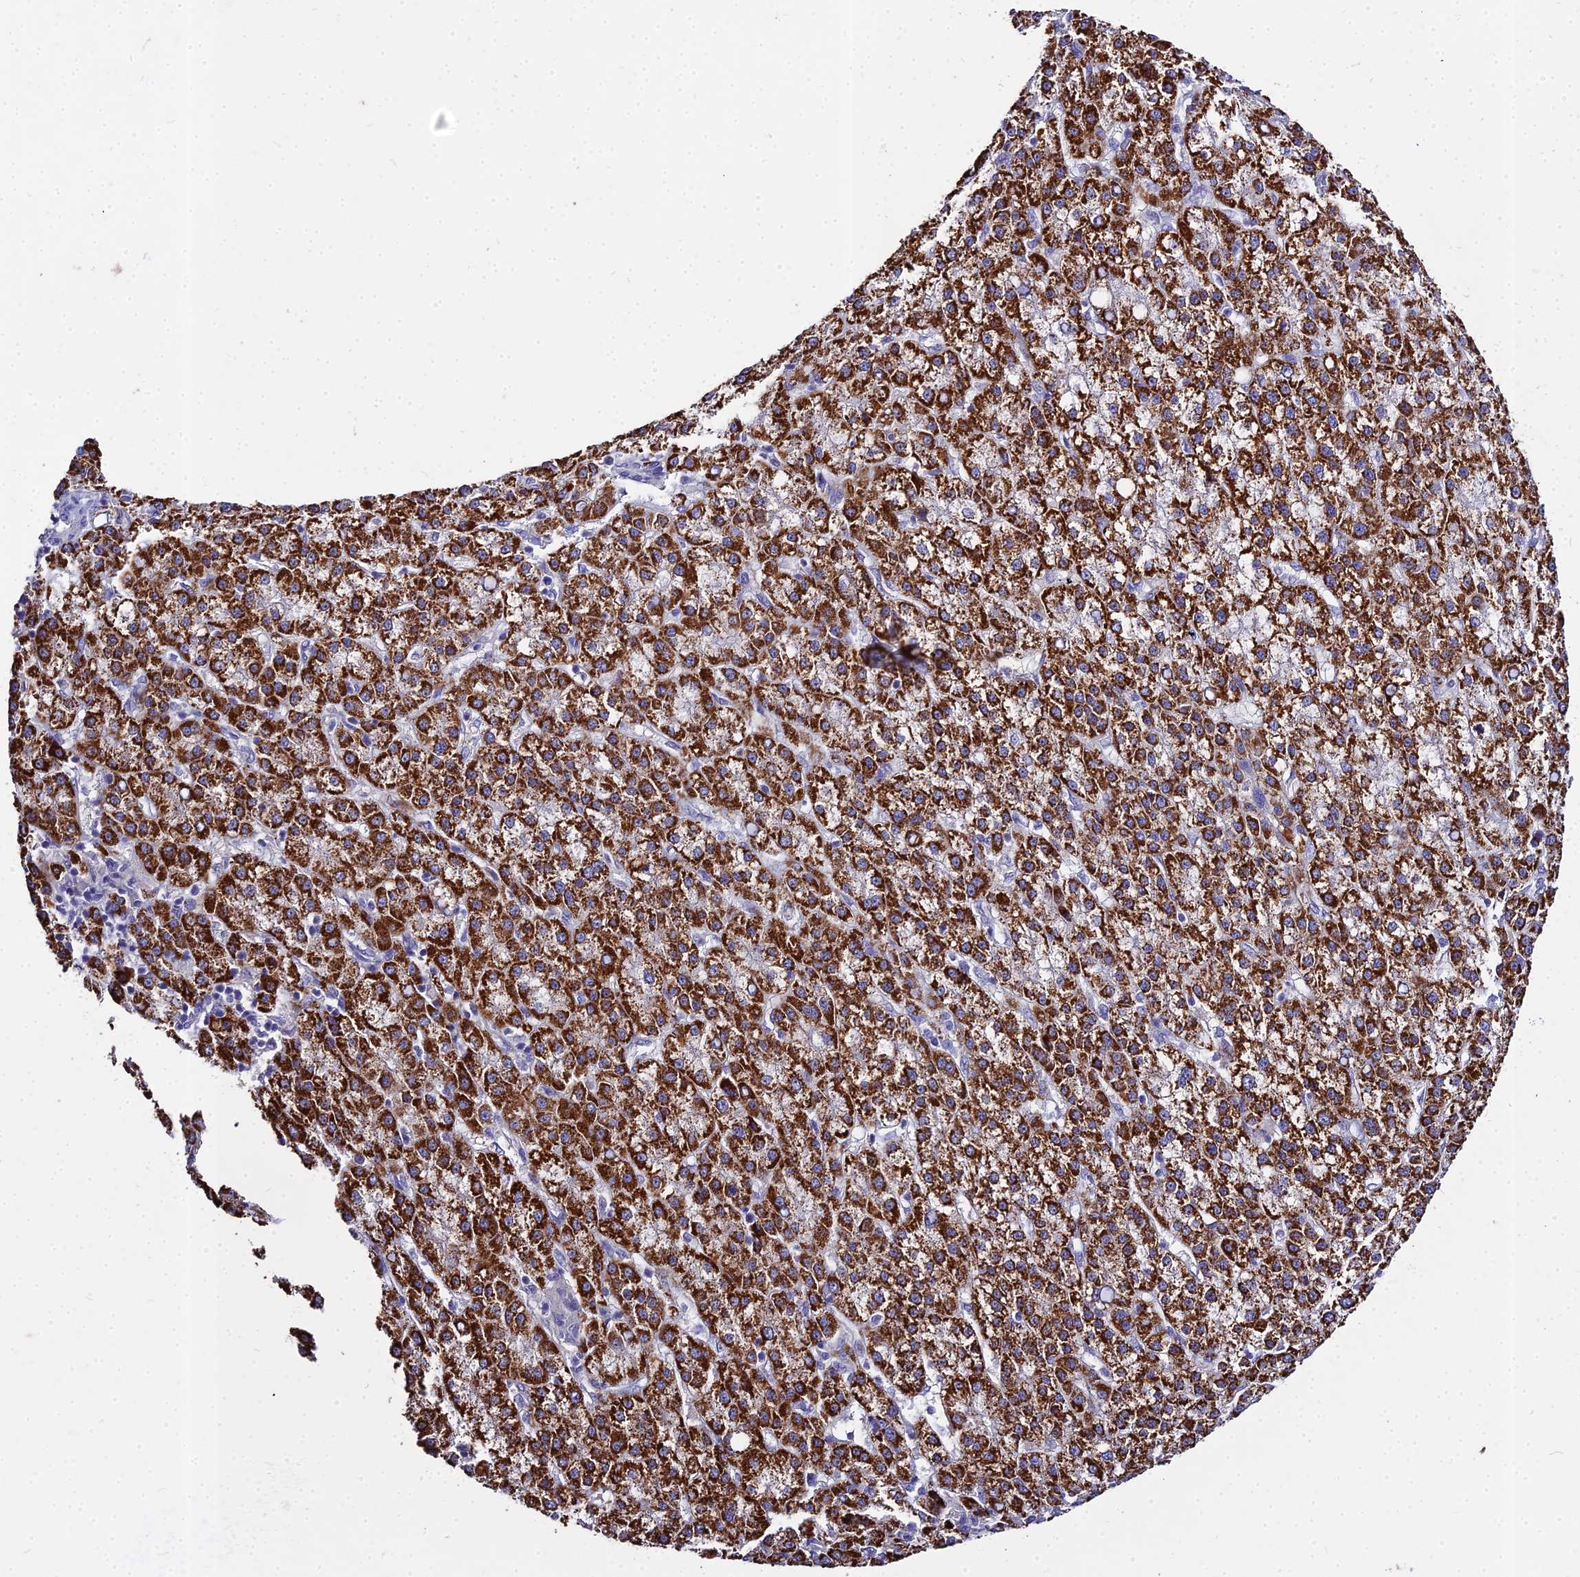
{"staining": {"intensity": "strong", "quantity": ">75%", "location": "cytoplasmic/membranous"}, "tissue": "liver cancer", "cell_type": "Tumor cells", "image_type": "cancer", "snomed": [{"axis": "morphology", "description": "Carcinoma, Hepatocellular, NOS"}, {"axis": "topography", "description": "Liver"}], "caption": "IHC histopathology image of human liver cancer stained for a protein (brown), which demonstrates high levels of strong cytoplasmic/membranous positivity in about >75% of tumor cells.", "gene": "GLYAT", "patient": {"sex": "female", "age": 58}}